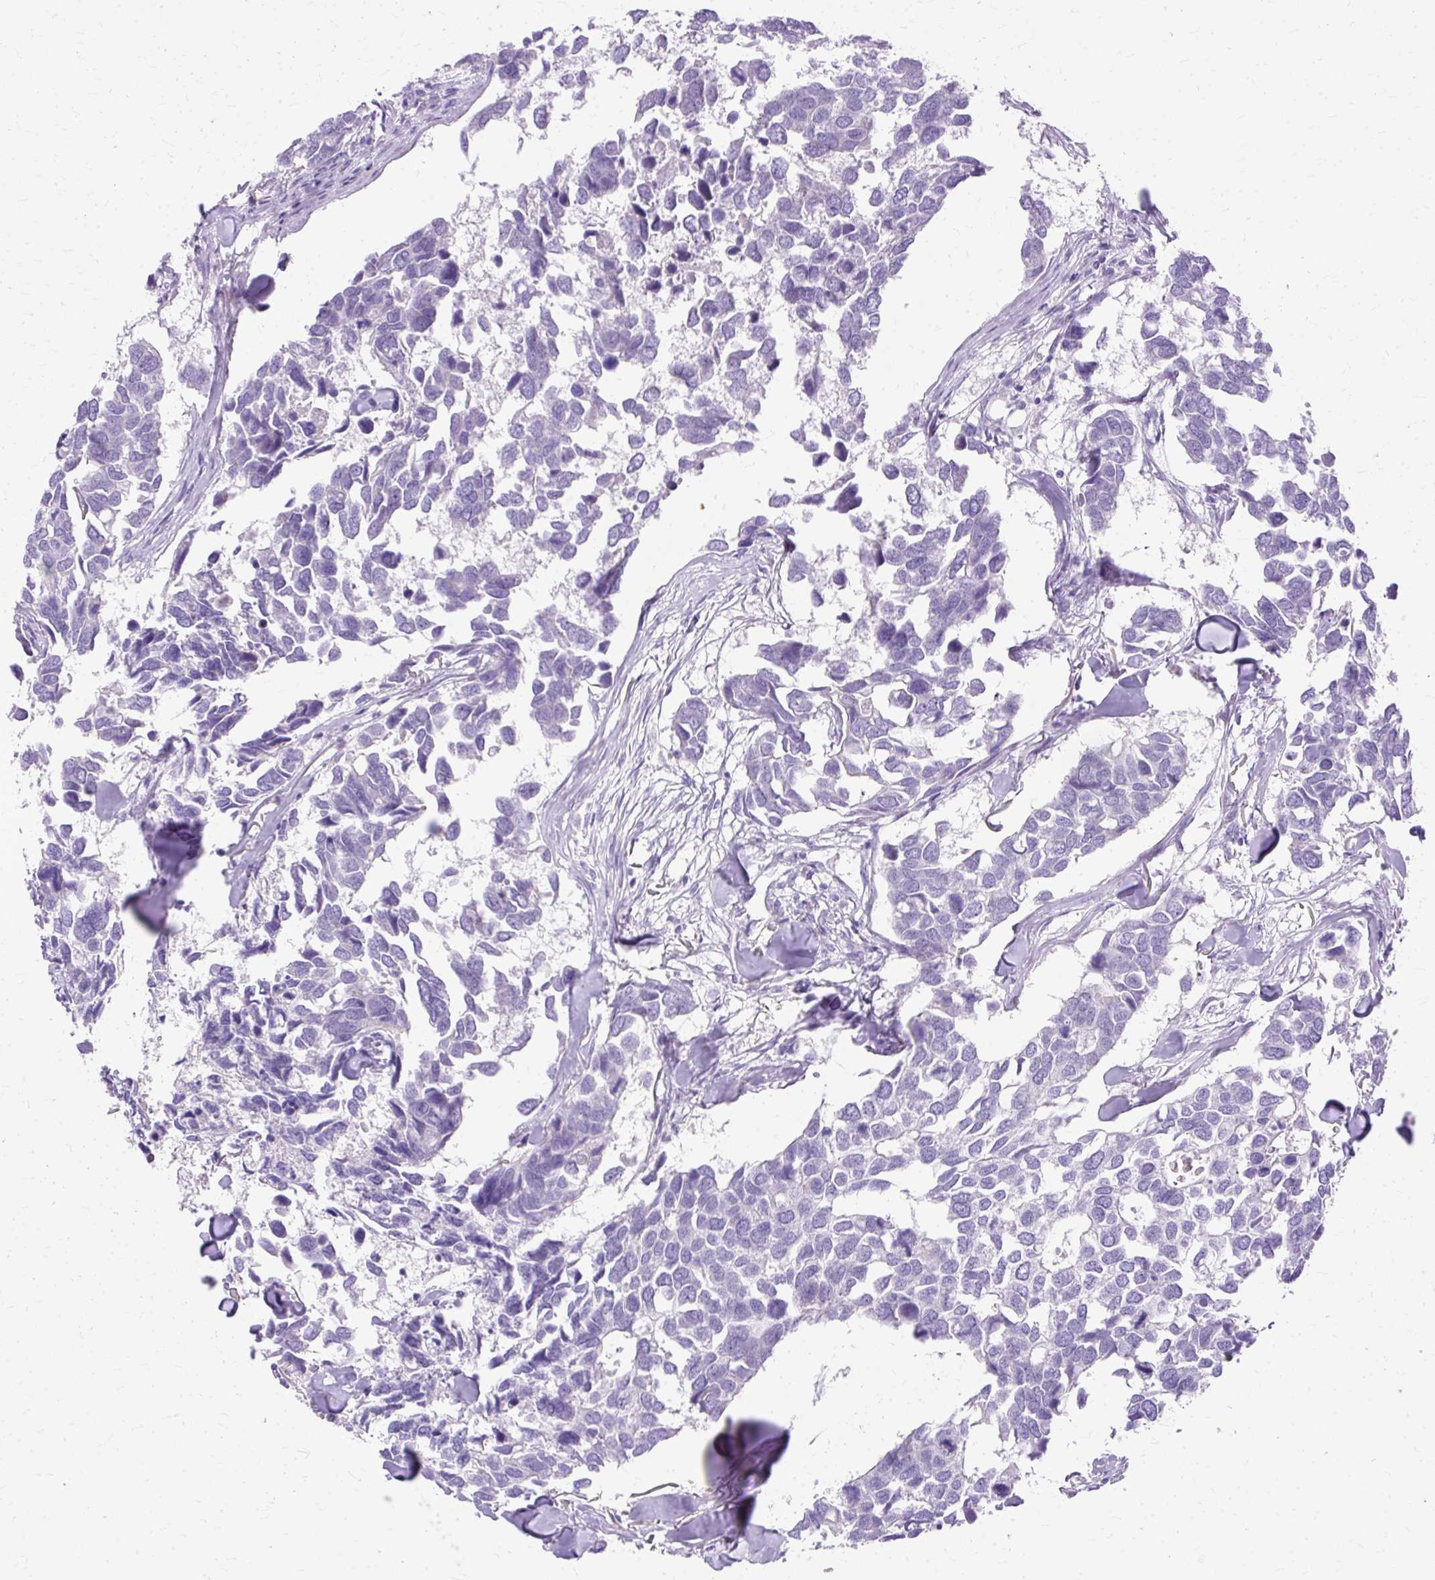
{"staining": {"intensity": "negative", "quantity": "none", "location": "none"}, "tissue": "breast cancer", "cell_type": "Tumor cells", "image_type": "cancer", "snomed": [{"axis": "morphology", "description": "Duct carcinoma"}, {"axis": "topography", "description": "Breast"}], "caption": "The histopathology image reveals no significant positivity in tumor cells of infiltrating ductal carcinoma (breast). (Stains: DAB immunohistochemistry (IHC) with hematoxylin counter stain, Microscopy: brightfield microscopy at high magnification).", "gene": "MYO6", "patient": {"sex": "female", "age": 83}}